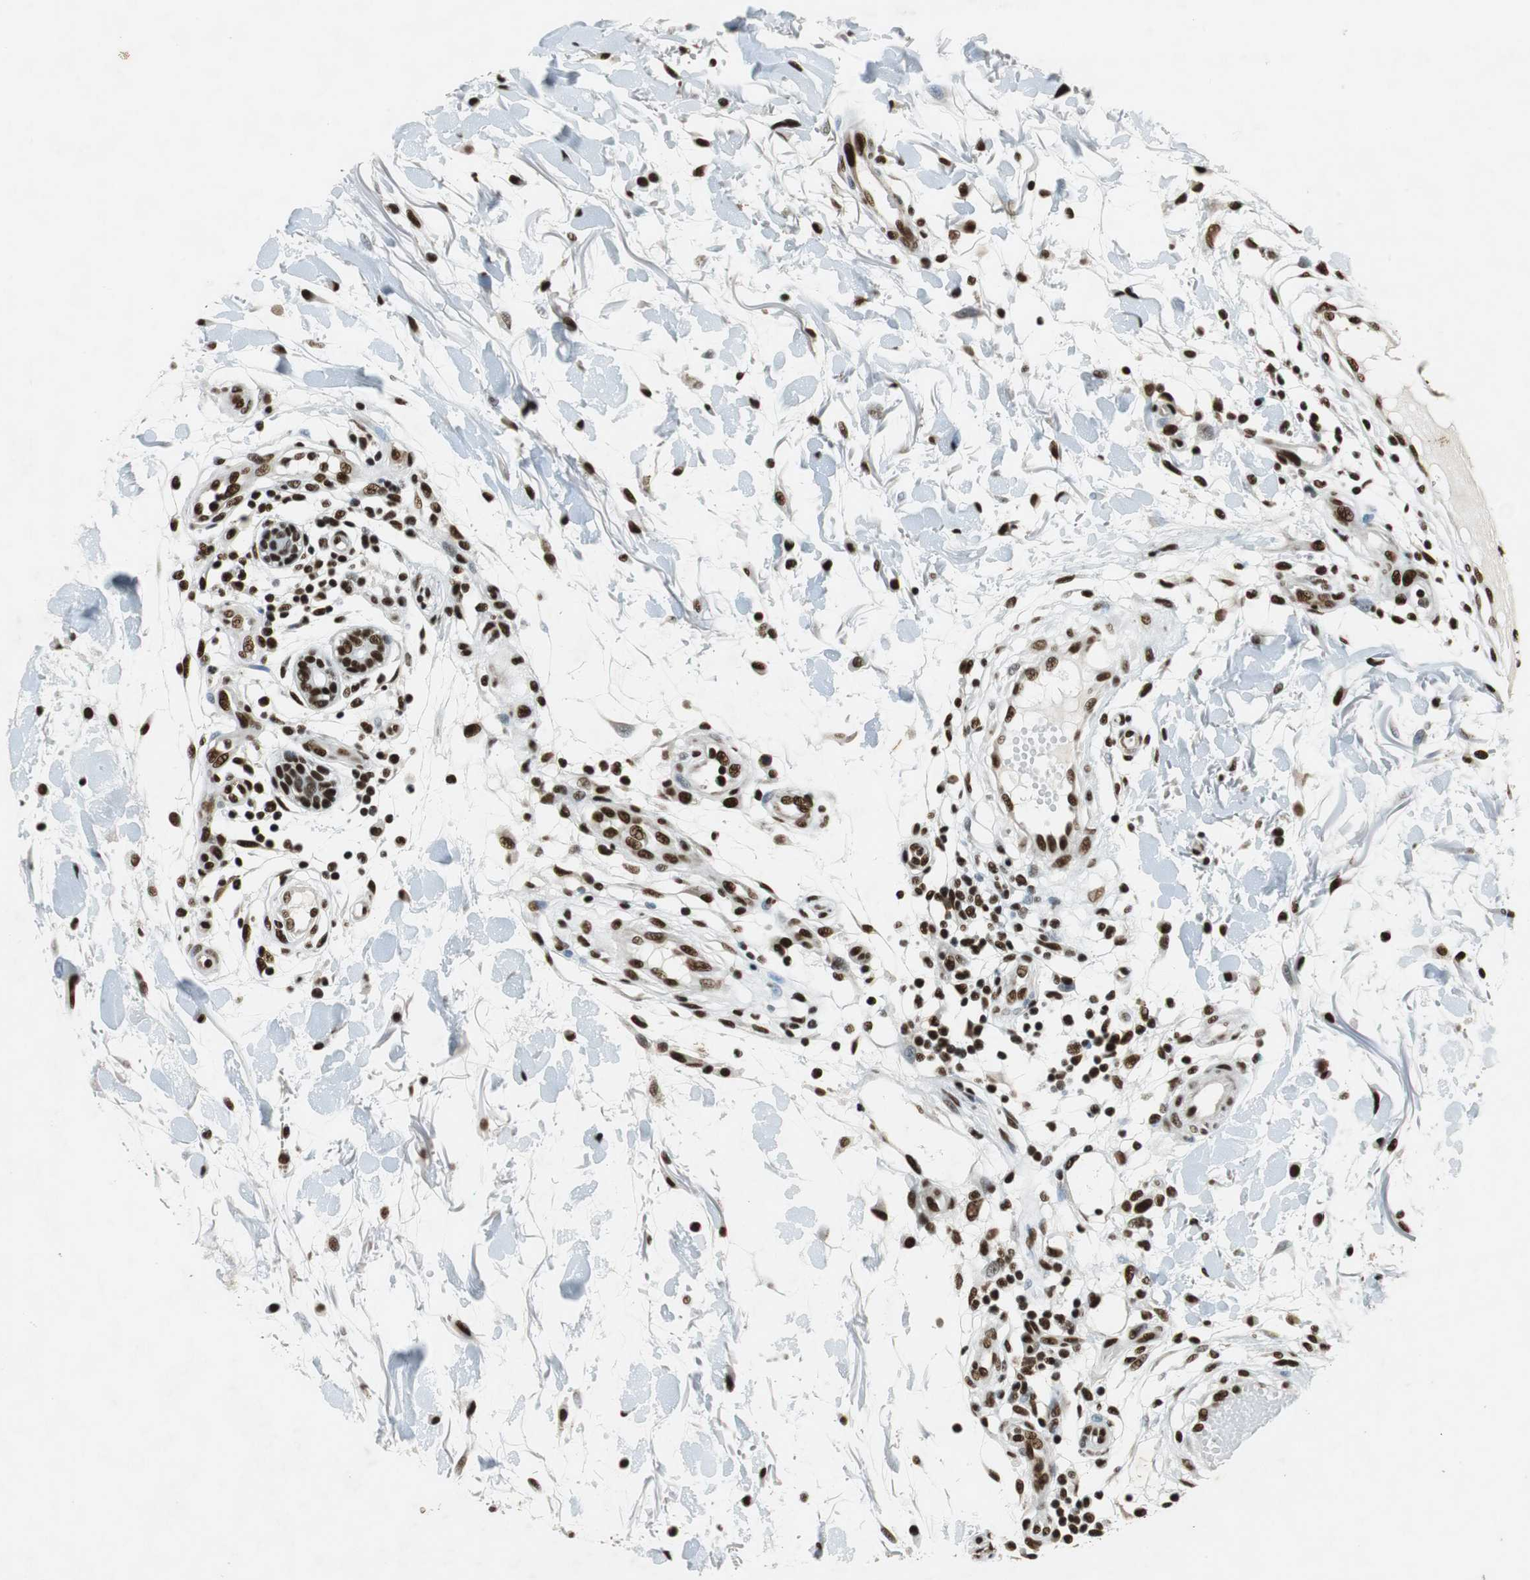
{"staining": {"intensity": "strong", "quantity": ">75%", "location": "nuclear"}, "tissue": "melanoma", "cell_type": "Tumor cells", "image_type": "cancer", "snomed": [{"axis": "morphology", "description": "Malignant melanoma, NOS"}, {"axis": "topography", "description": "Skin"}], "caption": "This photomicrograph demonstrates IHC staining of melanoma, with high strong nuclear expression in approximately >75% of tumor cells.", "gene": "PRKDC", "patient": {"sex": "female", "age": 81}}